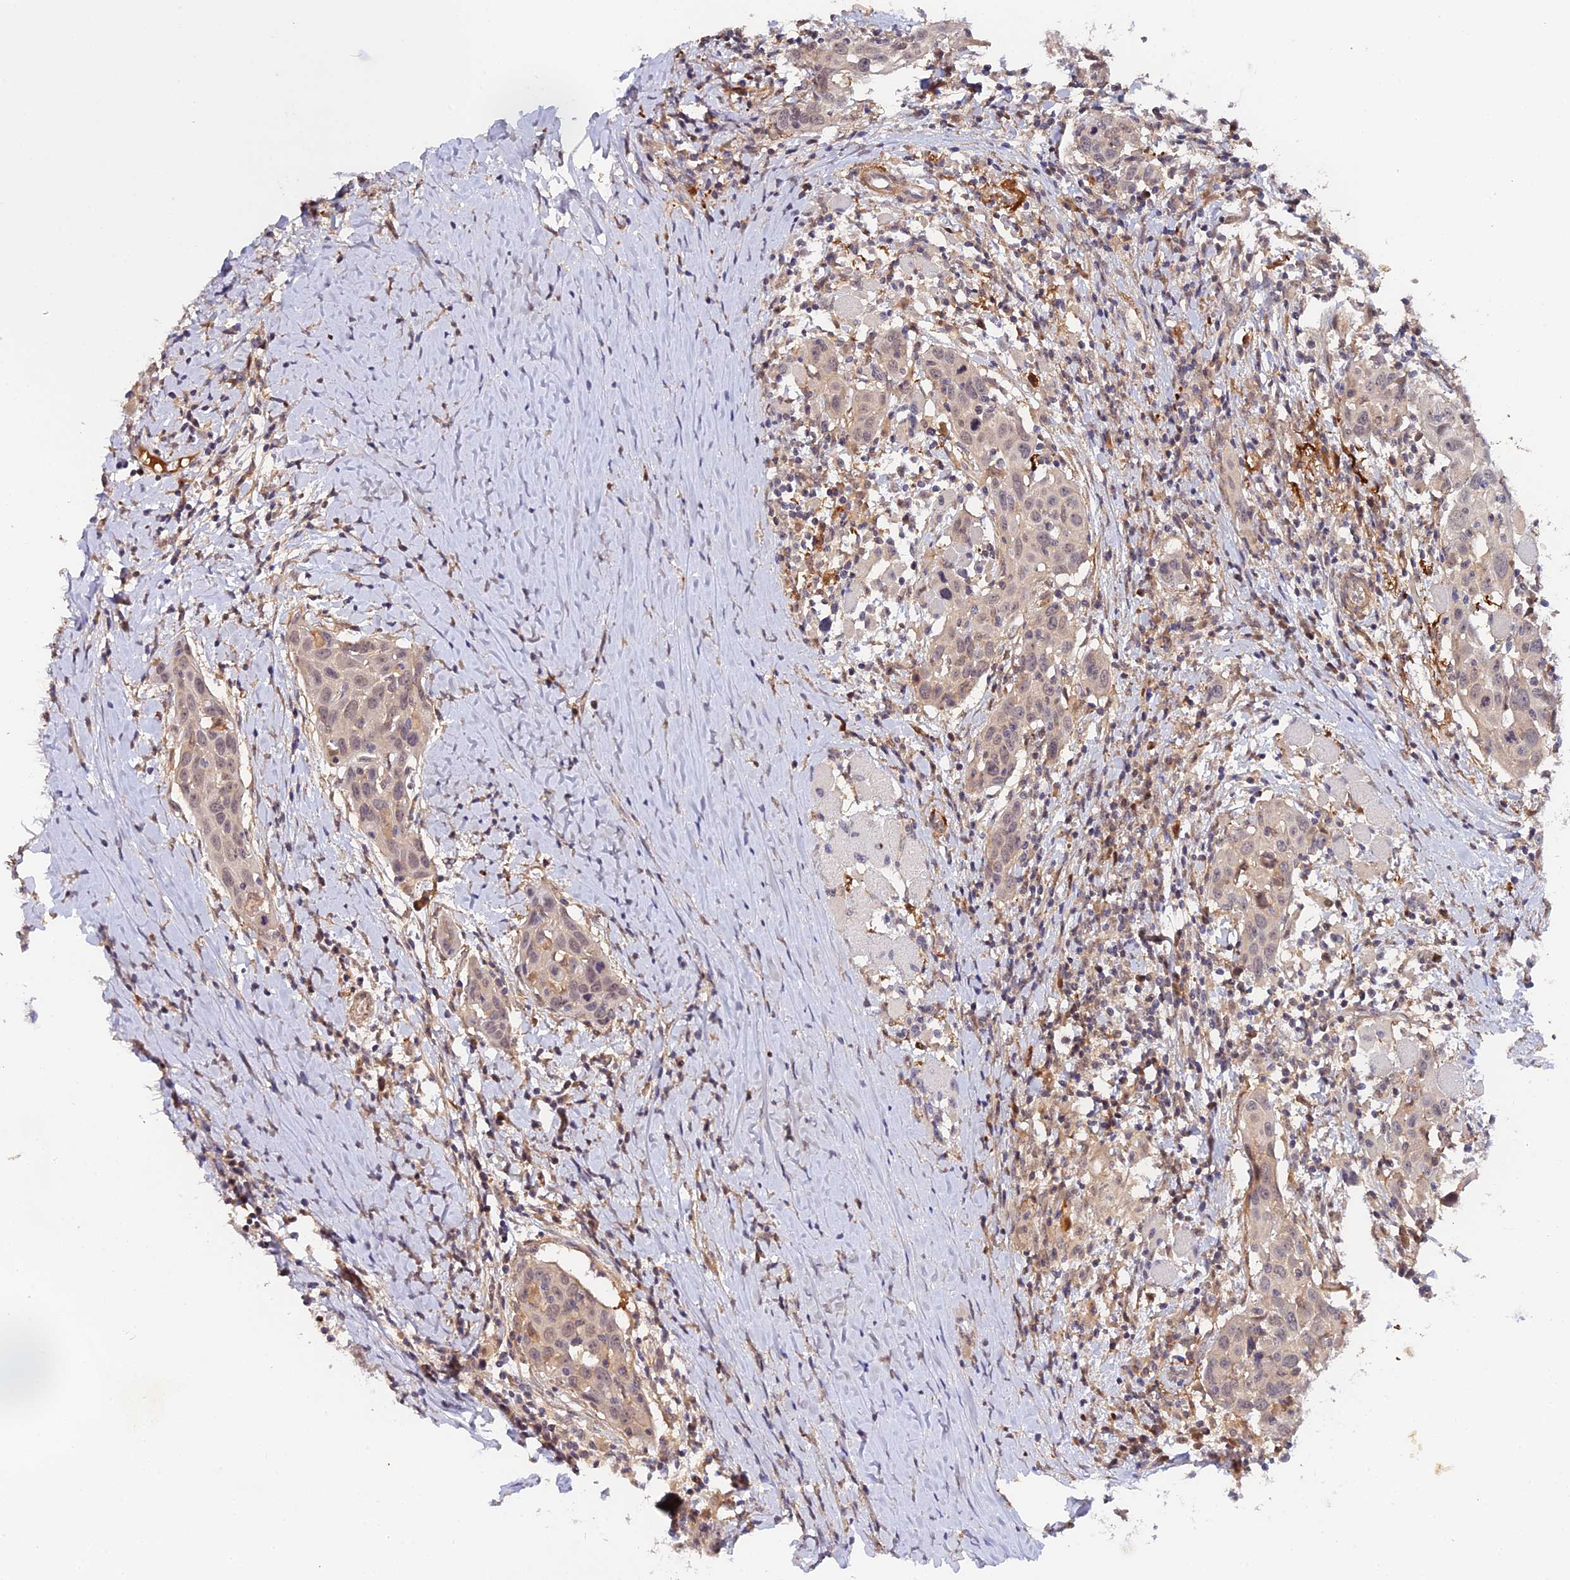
{"staining": {"intensity": "weak", "quantity": "<25%", "location": "nuclear"}, "tissue": "head and neck cancer", "cell_type": "Tumor cells", "image_type": "cancer", "snomed": [{"axis": "morphology", "description": "Squamous cell carcinoma, NOS"}, {"axis": "topography", "description": "Oral tissue"}, {"axis": "topography", "description": "Head-Neck"}], "caption": "Protein analysis of head and neck squamous cell carcinoma reveals no significant positivity in tumor cells.", "gene": "IMPACT", "patient": {"sex": "female", "age": 50}}